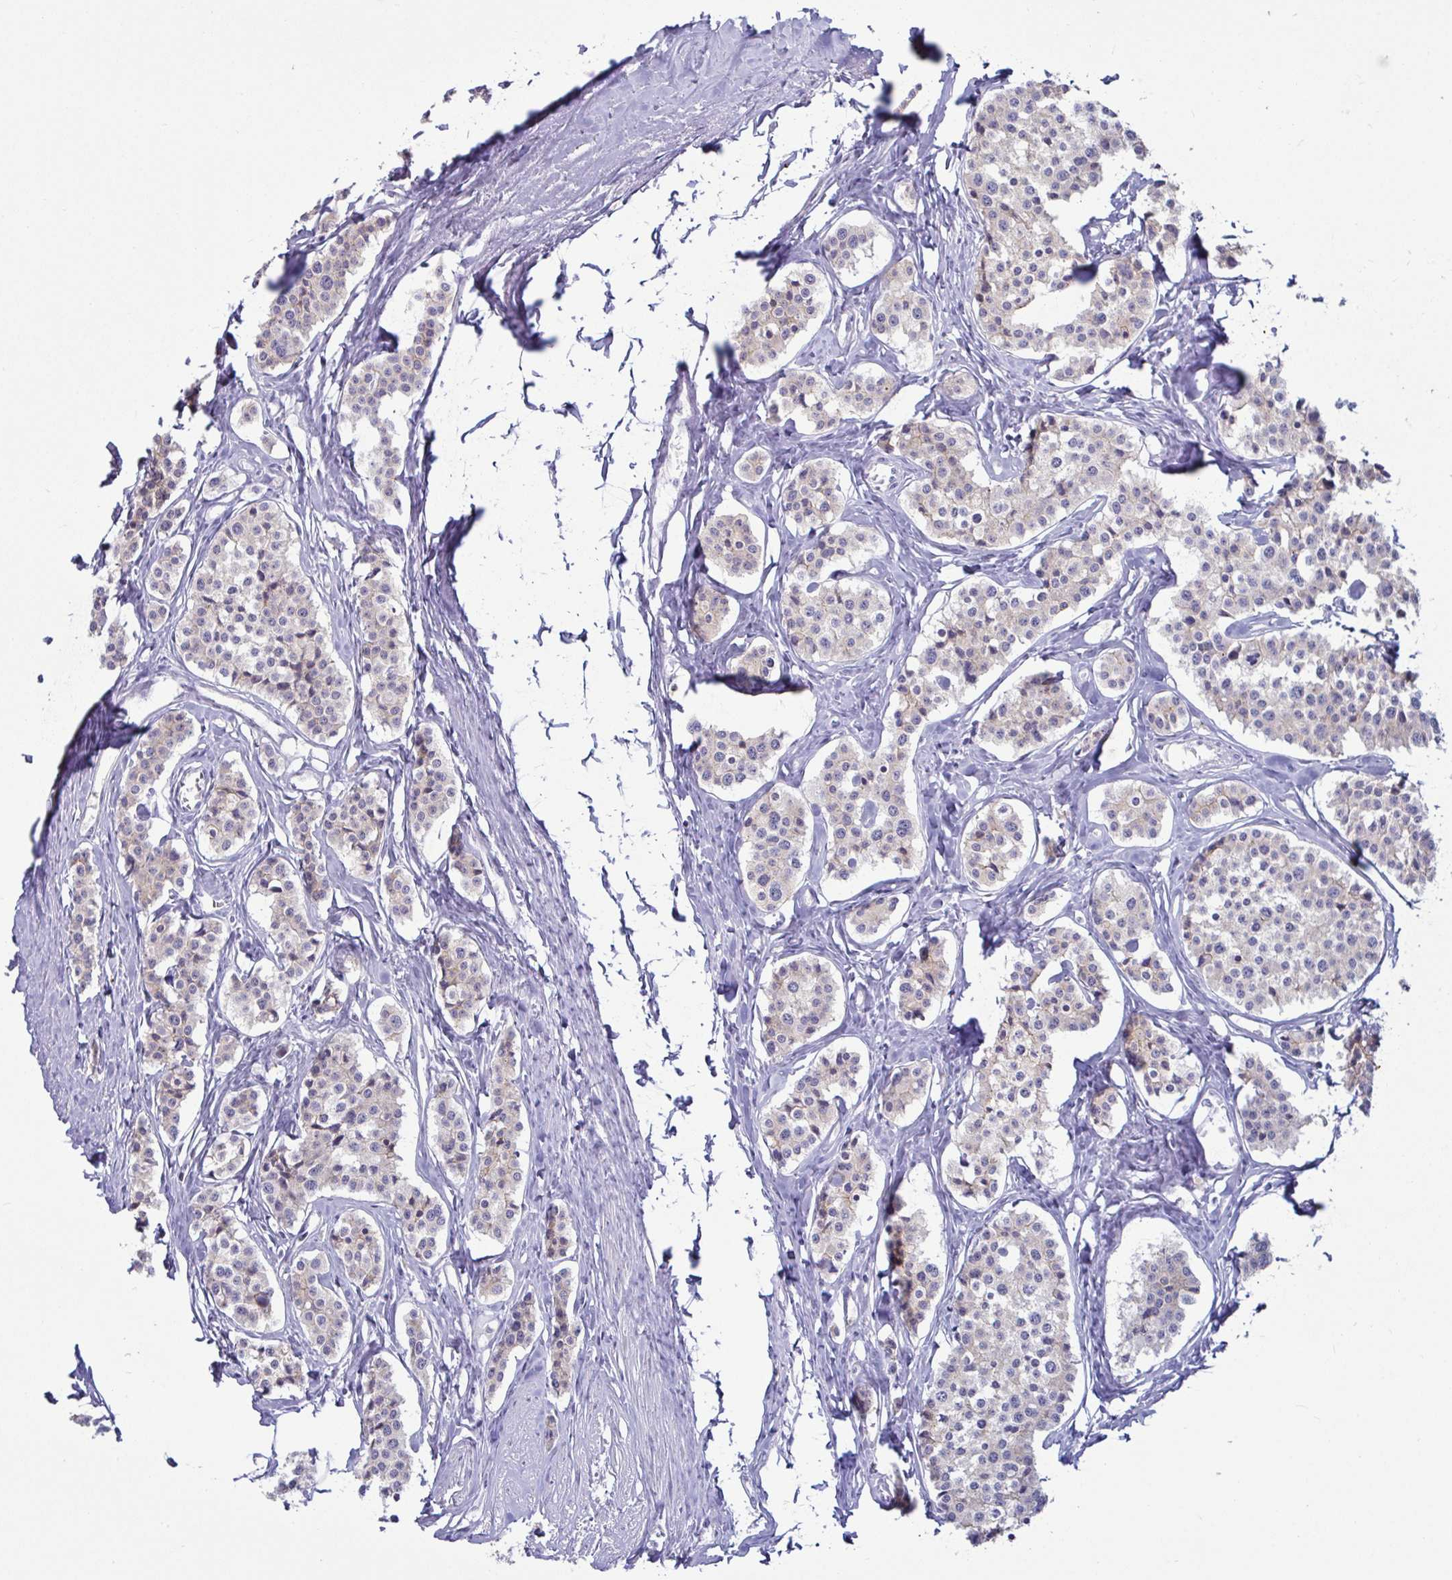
{"staining": {"intensity": "negative", "quantity": "none", "location": "none"}, "tissue": "carcinoid", "cell_type": "Tumor cells", "image_type": "cancer", "snomed": [{"axis": "morphology", "description": "Carcinoid, malignant, NOS"}, {"axis": "topography", "description": "Small intestine"}], "caption": "Tumor cells are negative for brown protein staining in carcinoid (malignant).", "gene": "GSTM1", "patient": {"sex": "male", "age": 60}}